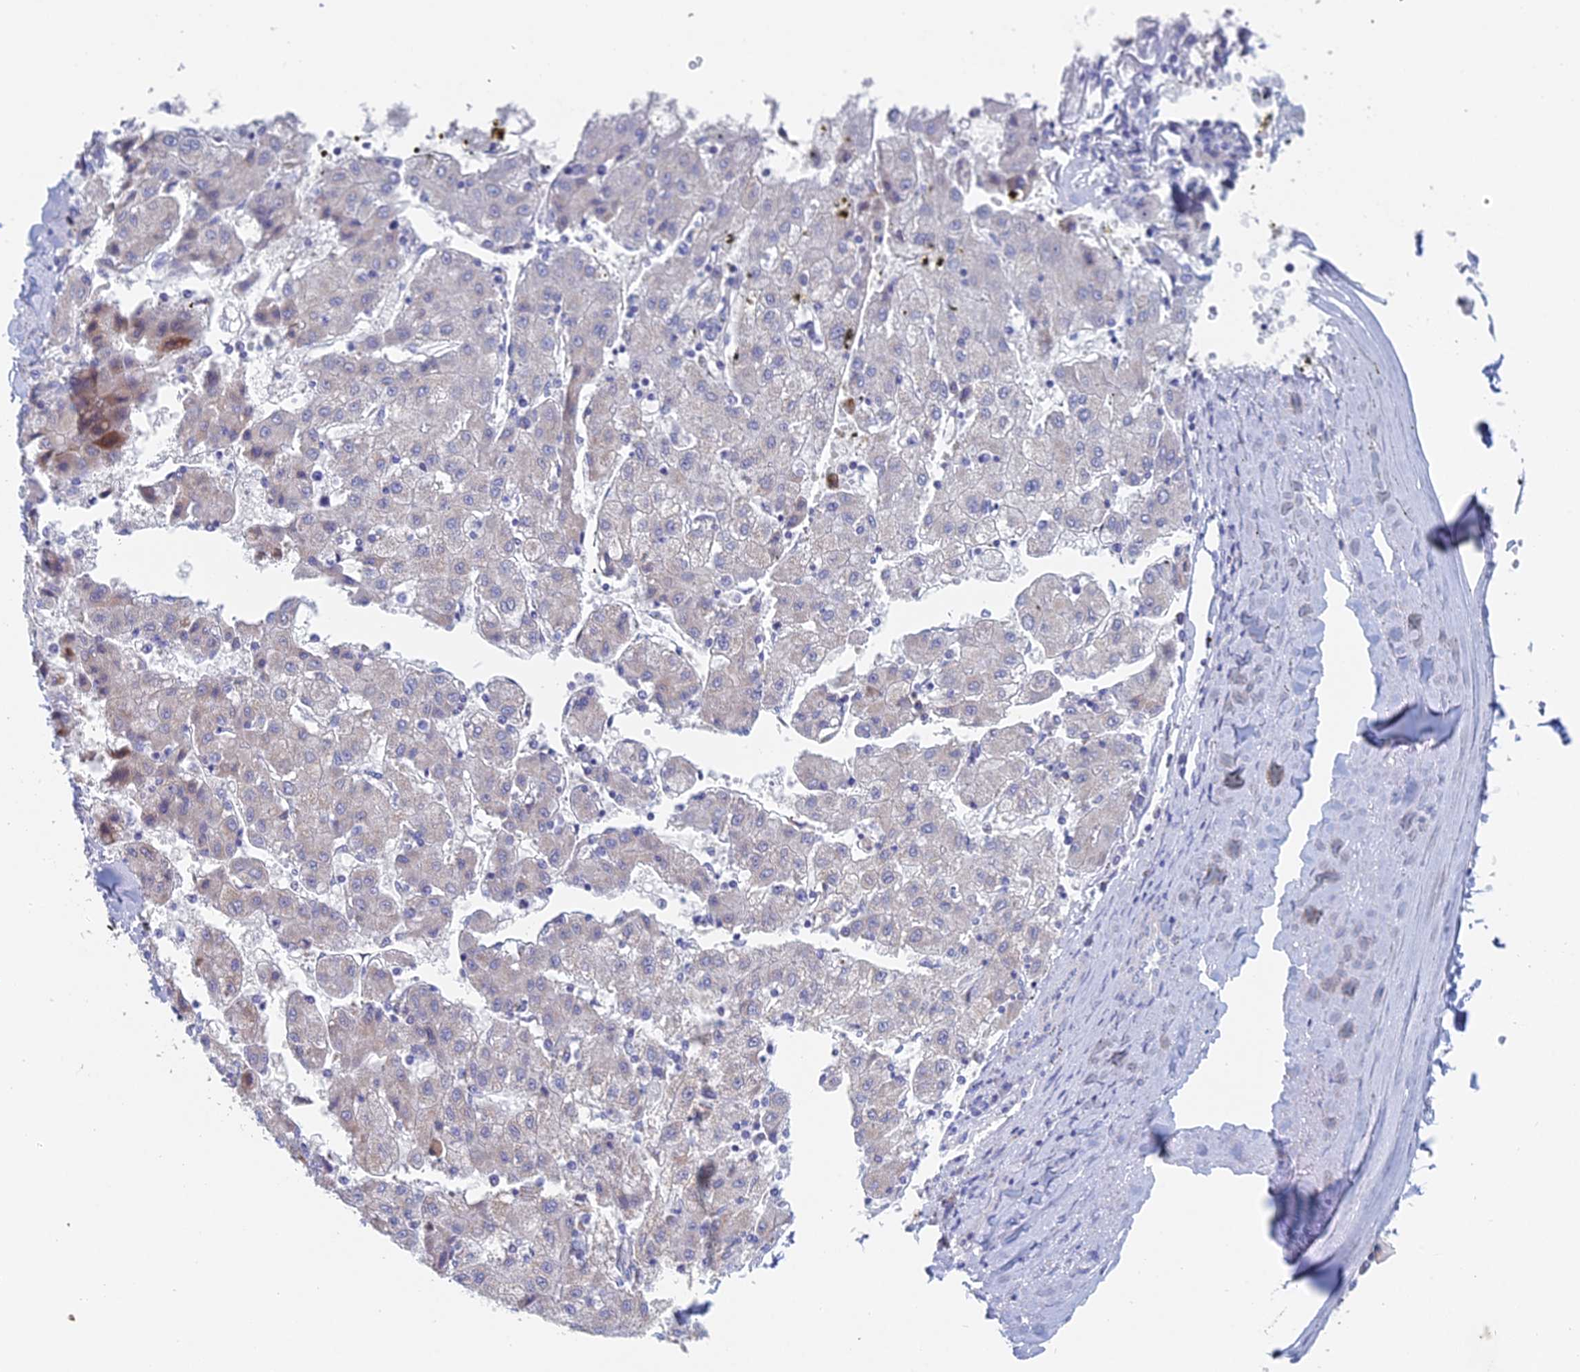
{"staining": {"intensity": "negative", "quantity": "none", "location": "none"}, "tissue": "liver cancer", "cell_type": "Tumor cells", "image_type": "cancer", "snomed": [{"axis": "morphology", "description": "Carcinoma, Hepatocellular, NOS"}, {"axis": "topography", "description": "Liver"}], "caption": "DAB (3,3'-diaminobenzidine) immunohistochemical staining of liver cancer exhibits no significant positivity in tumor cells.", "gene": "ACSM1", "patient": {"sex": "male", "age": 72}}